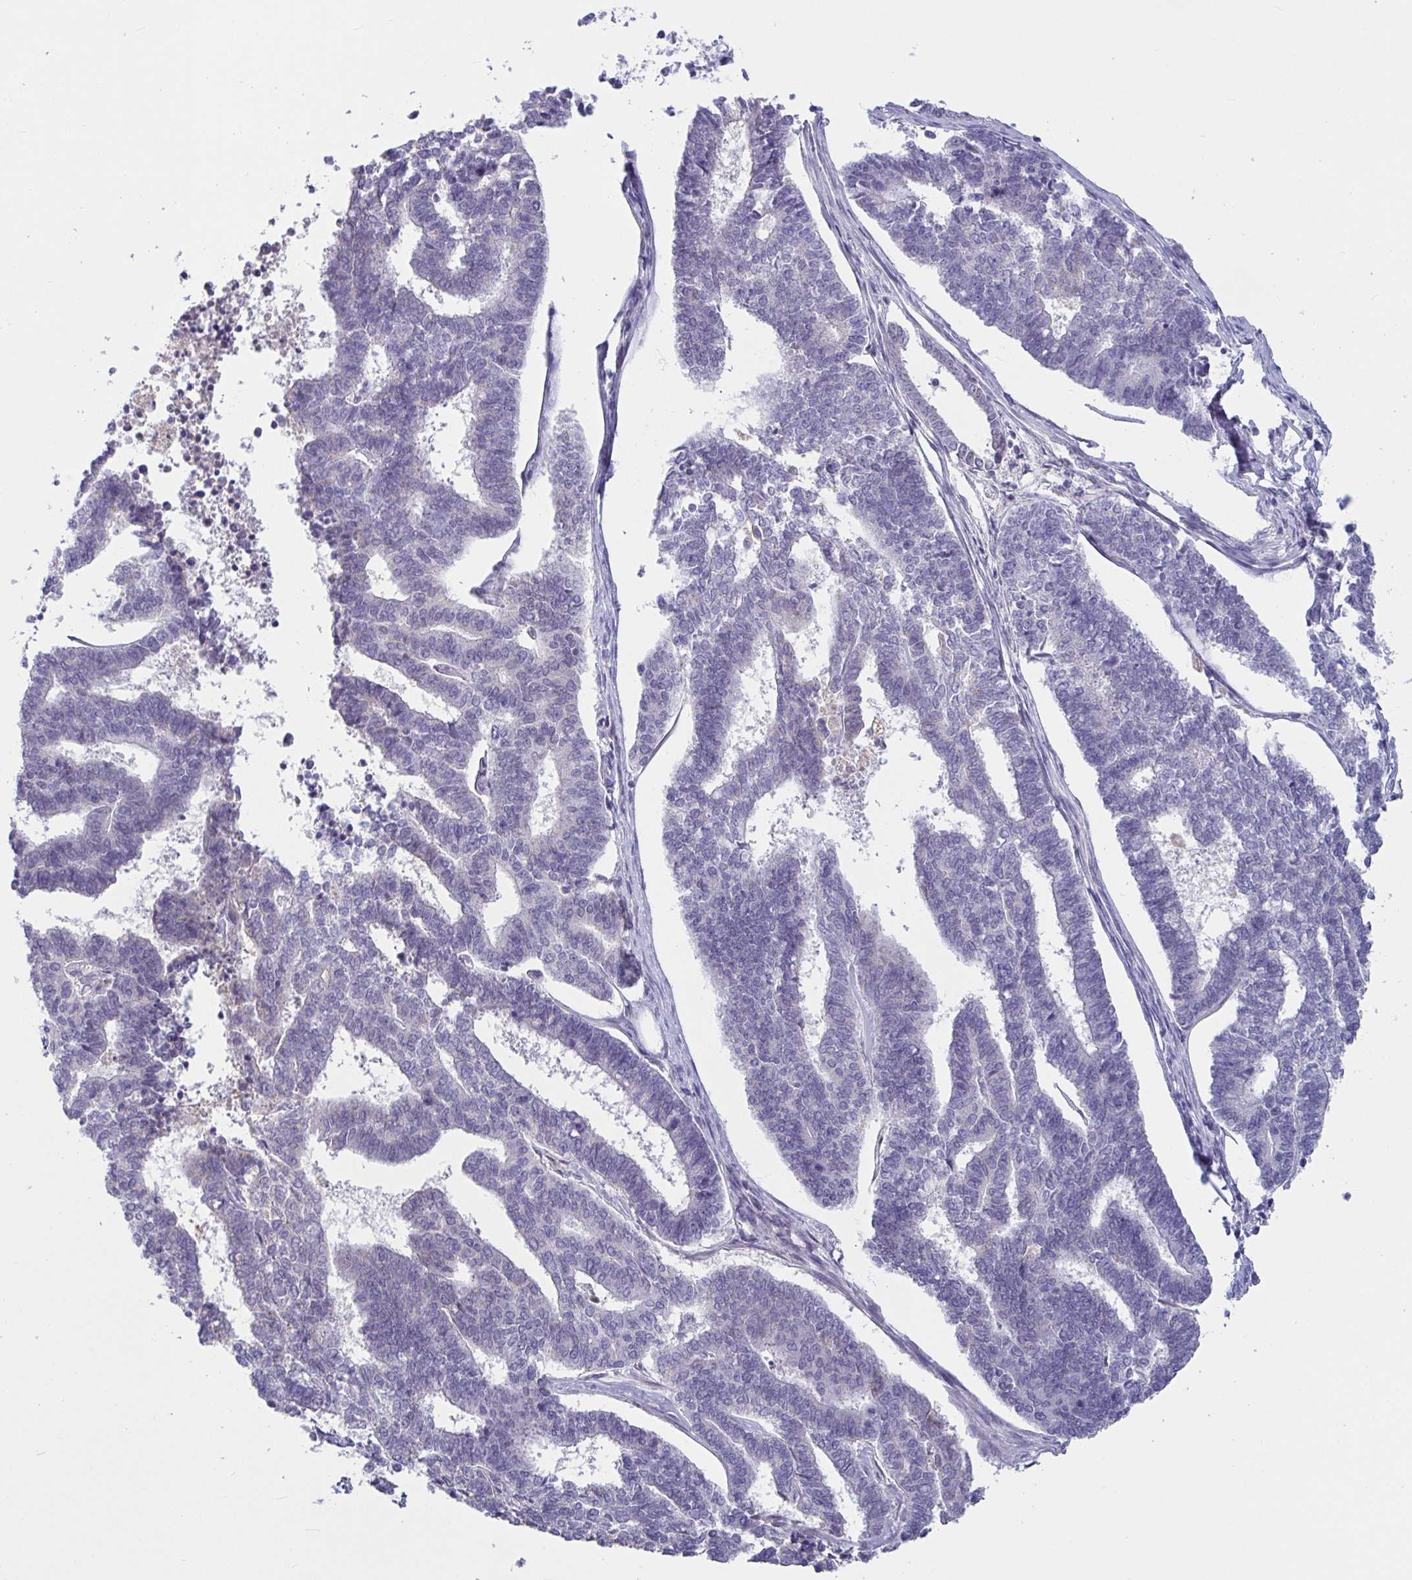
{"staining": {"intensity": "negative", "quantity": "none", "location": "none"}, "tissue": "endometrial cancer", "cell_type": "Tumor cells", "image_type": "cancer", "snomed": [{"axis": "morphology", "description": "Adenocarcinoma, NOS"}, {"axis": "topography", "description": "Endometrium"}], "caption": "Immunohistochemistry (IHC) of endometrial cancer demonstrates no expression in tumor cells. Nuclei are stained in blue.", "gene": "MYC", "patient": {"sex": "female", "age": 70}}